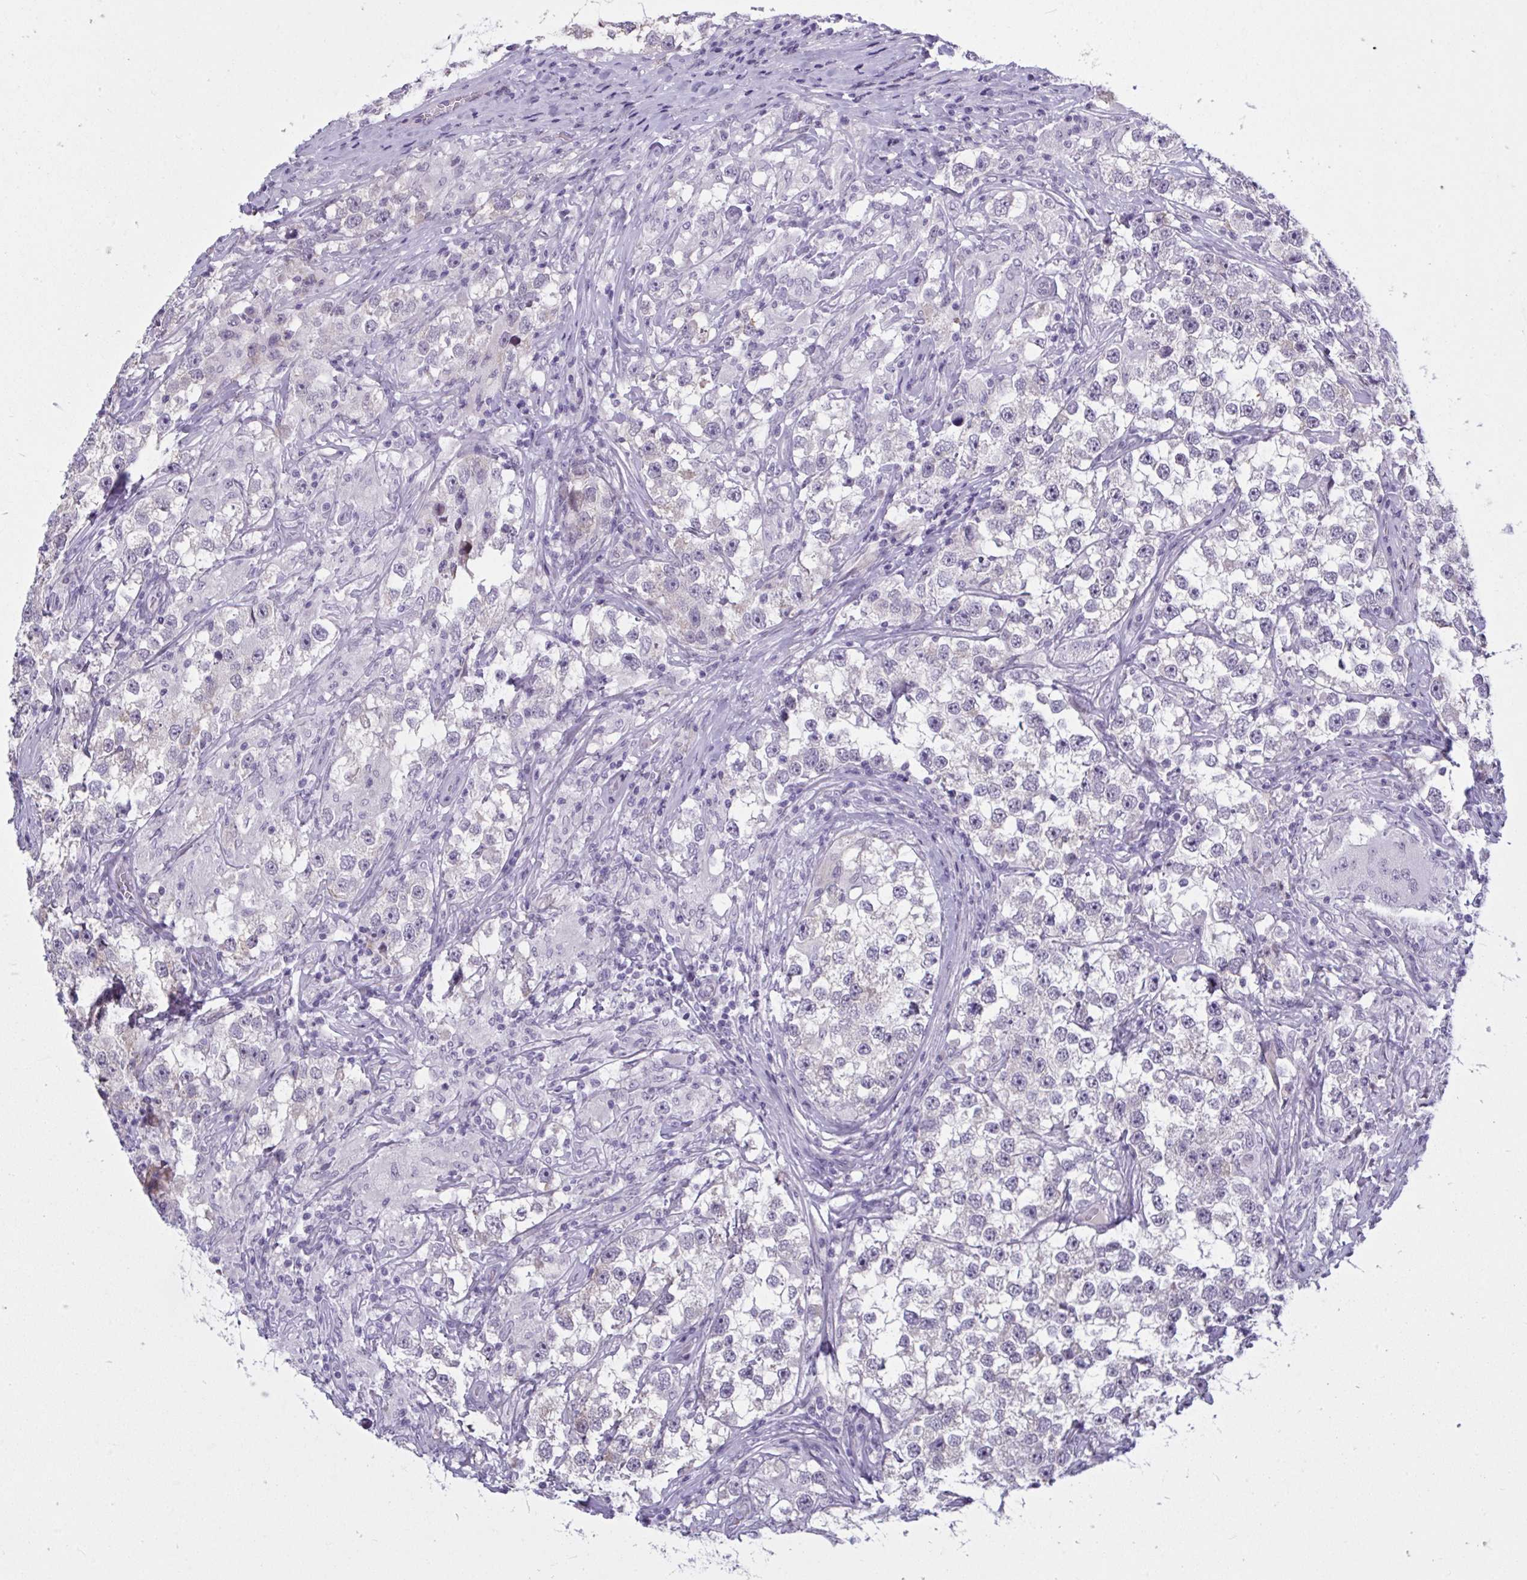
{"staining": {"intensity": "negative", "quantity": "none", "location": "none"}, "tissue": "testis cancer", "cell_type": "Tumor cells", "image_type": "cancer", "snomed": [{"axis": "morphology", "description": "Seminoma, NOS"}, {"axis": "topography", "description": "Testis"}], "caption": "There is no significant expression in tumor cells of testis seminoma.", "gene": "TCEAL8", "patient": {"sex": "male", "age": 46}}